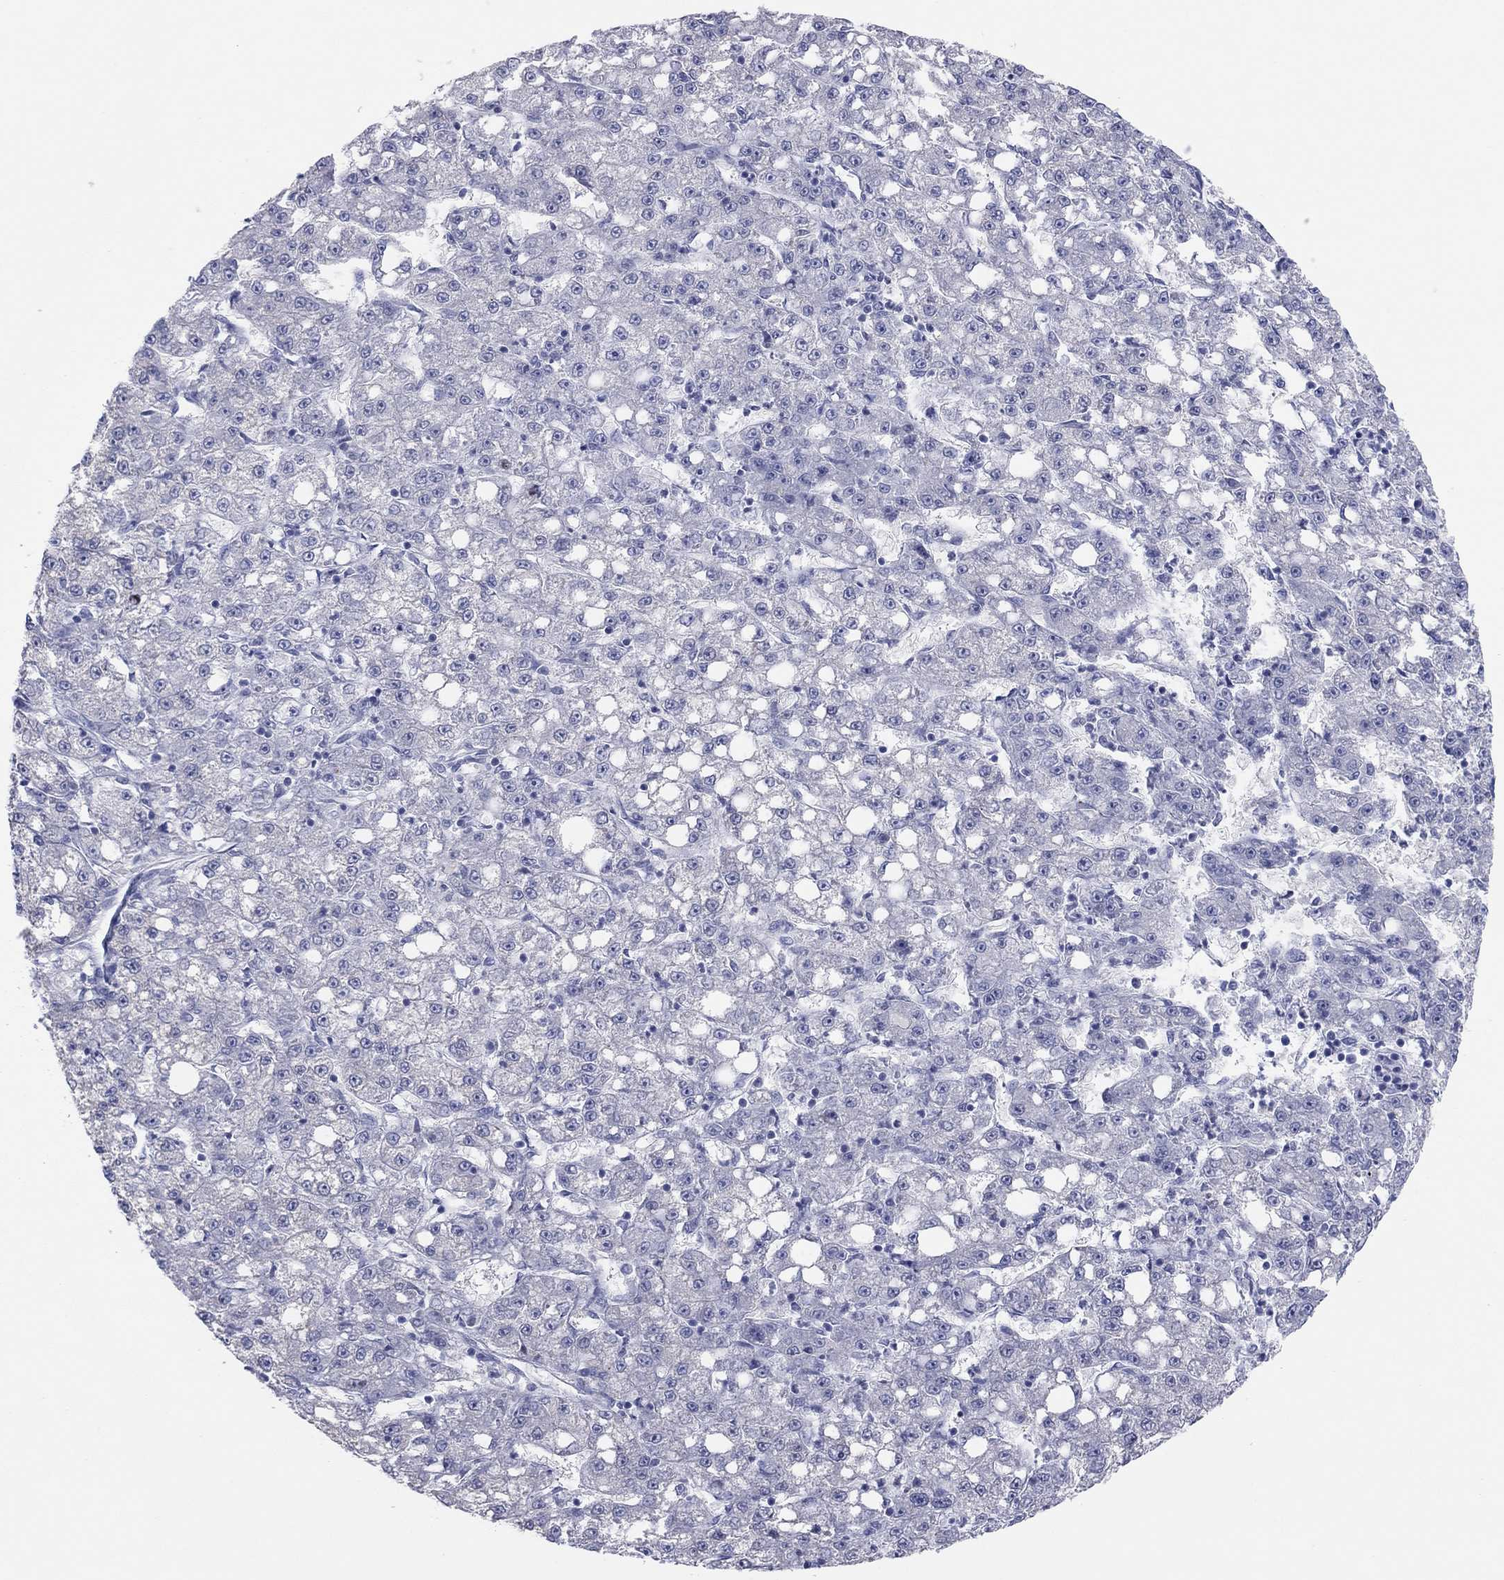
{"staining": {"intensity": "negative", "quantity": "none", "location": "none"}, "tissue": "liver cancer", "cell_type": "Tumor cells", "image_type": "cancer", "snomed": [{"axis": "morphology", "description": "Carcinoma, Hepatocellular, NOS"}, {"axis": "topography", "description": "Liver"}], "caption": "There is no significant staining in tumor cells of liver hepatocellular carcinoma.", "gene": "CPNE6", "patient": {"sex": "female", "age": 65}}